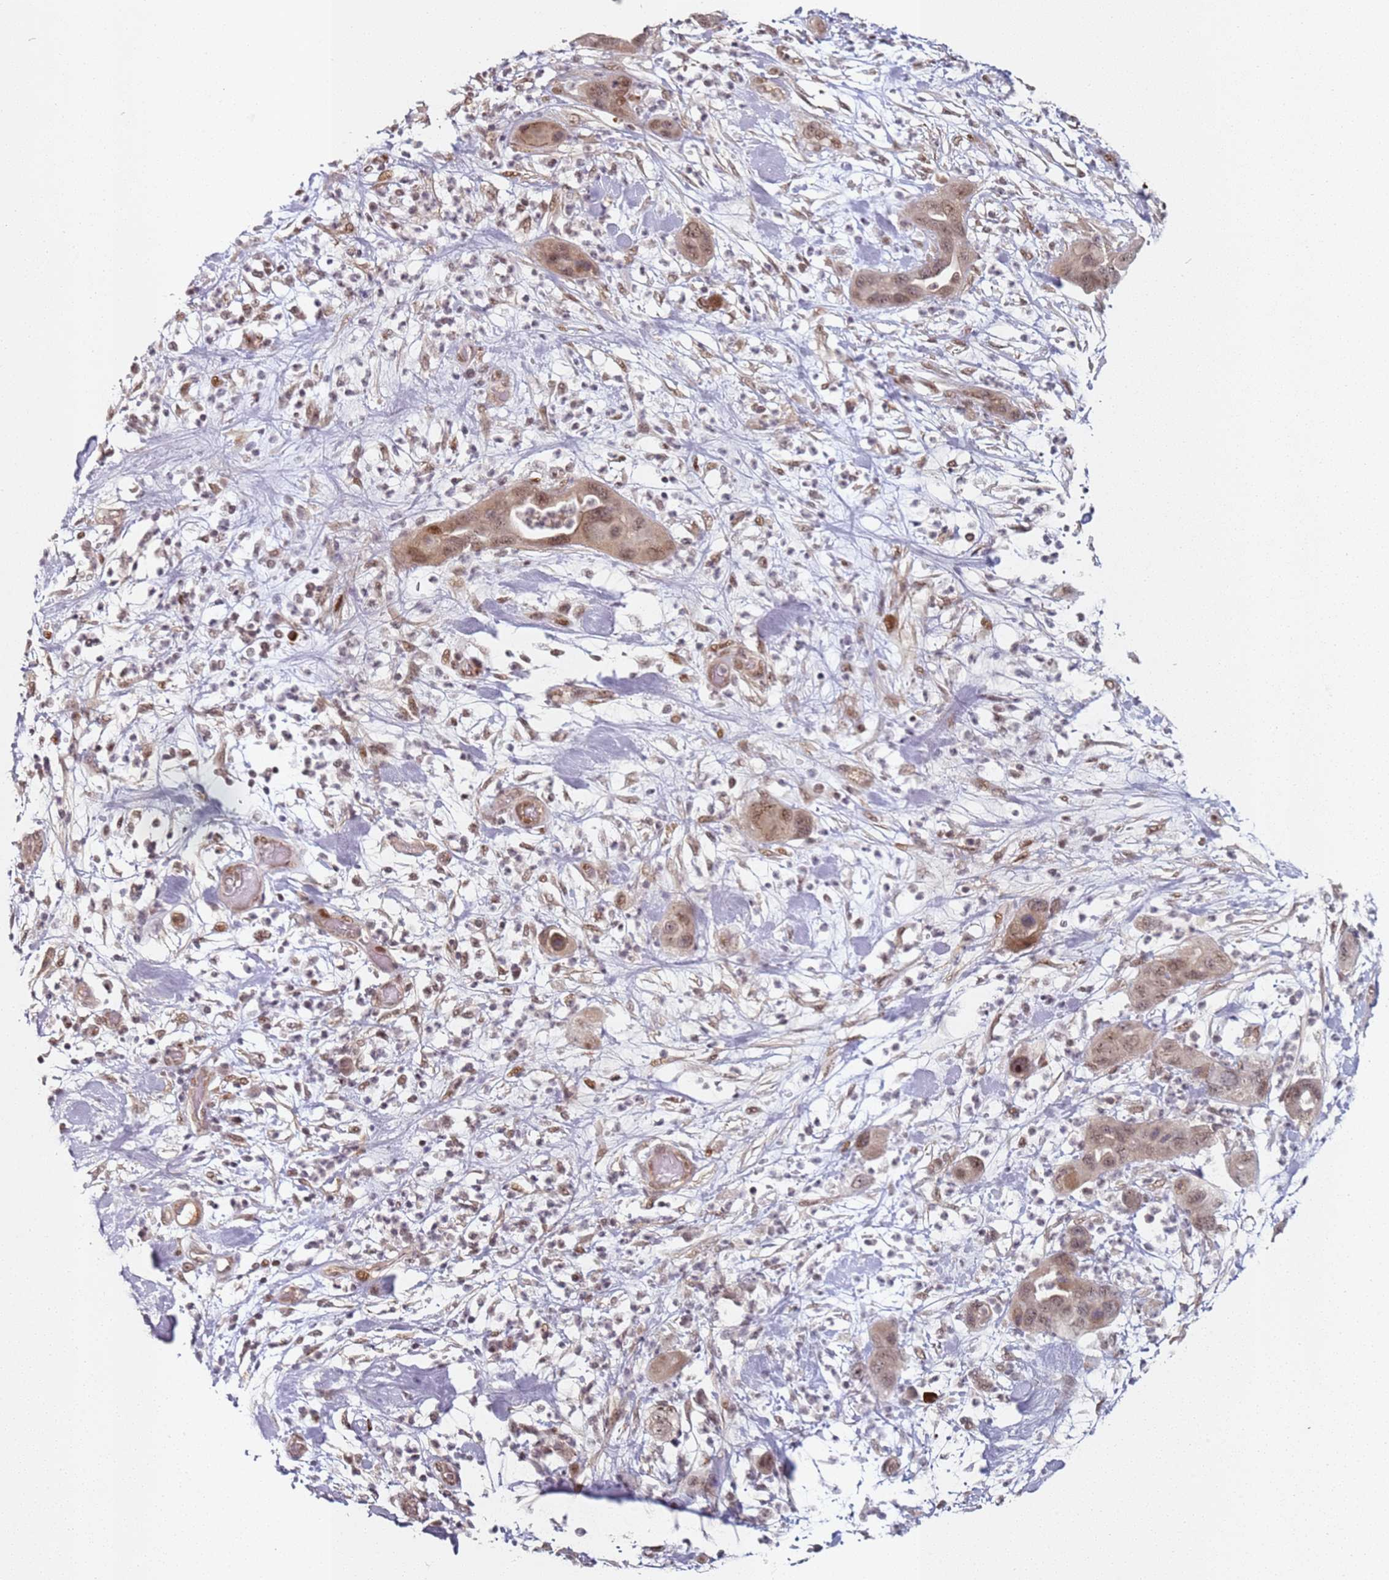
{"staining": {"intensity": "moderate", "quantity": ">75%", "location": "cytoplasmic/membranous,nuclear"}, "tissue": "pancreatic cancer", "cell_type": "Tumor cells", "image_type": "cancer", "snomed": [{"axis": "morphology", "description": "Adenocarcinoma, NOS"}, {"axis": "topography", "description": "Pancreas"}], "caption": "This image exhibits immunohistochemistry (IHC) staining of human pancreatic cancer (adenocarcinoma), with medium moderate cytoplasmic/membranous and nuclear expression in approximately >75% of tumor cells.", "gene": "ATF6B", "patient": {"sex": "female", "age": 71}}